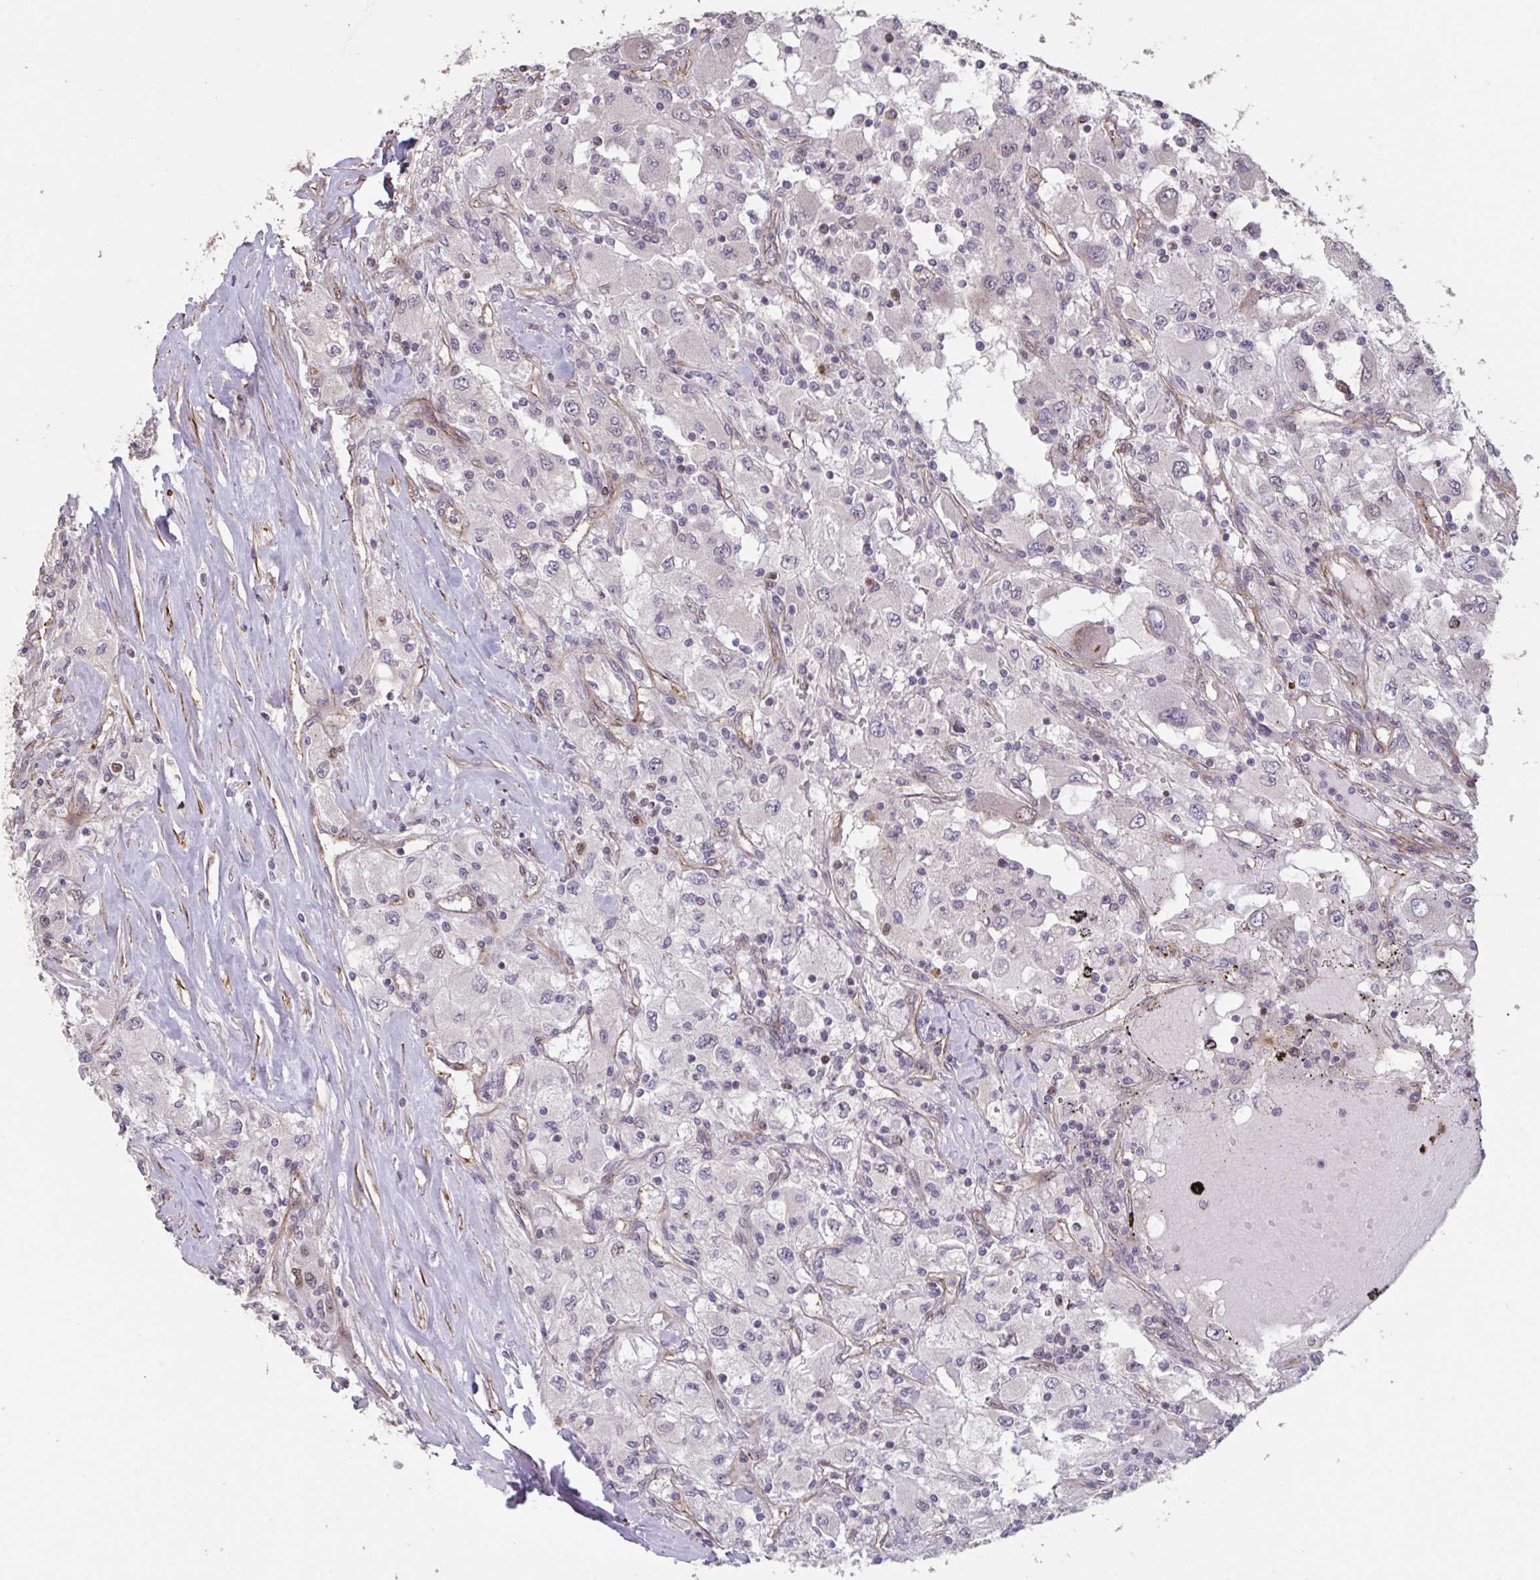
{"staining": {"intensity": "negative", "quantity": "none", "location": "none"}, "tissue": "renal cancer", "cell_type": "Tumor cells", "image_type": "cancer", "snomed": [{"axis": "morphology", "description": "Adenocarcinoma, NOS"}, {"axis": "topography", "description": "Kidney"}], "caption": "DAB (3,3'-diaminobenzidine) immunohistochemical staining of human renal adenocarcinoma reveals no significant positivity in tumor cells.", "gene": "IPO5", "patient": {"sex": "female", "age": 67}}